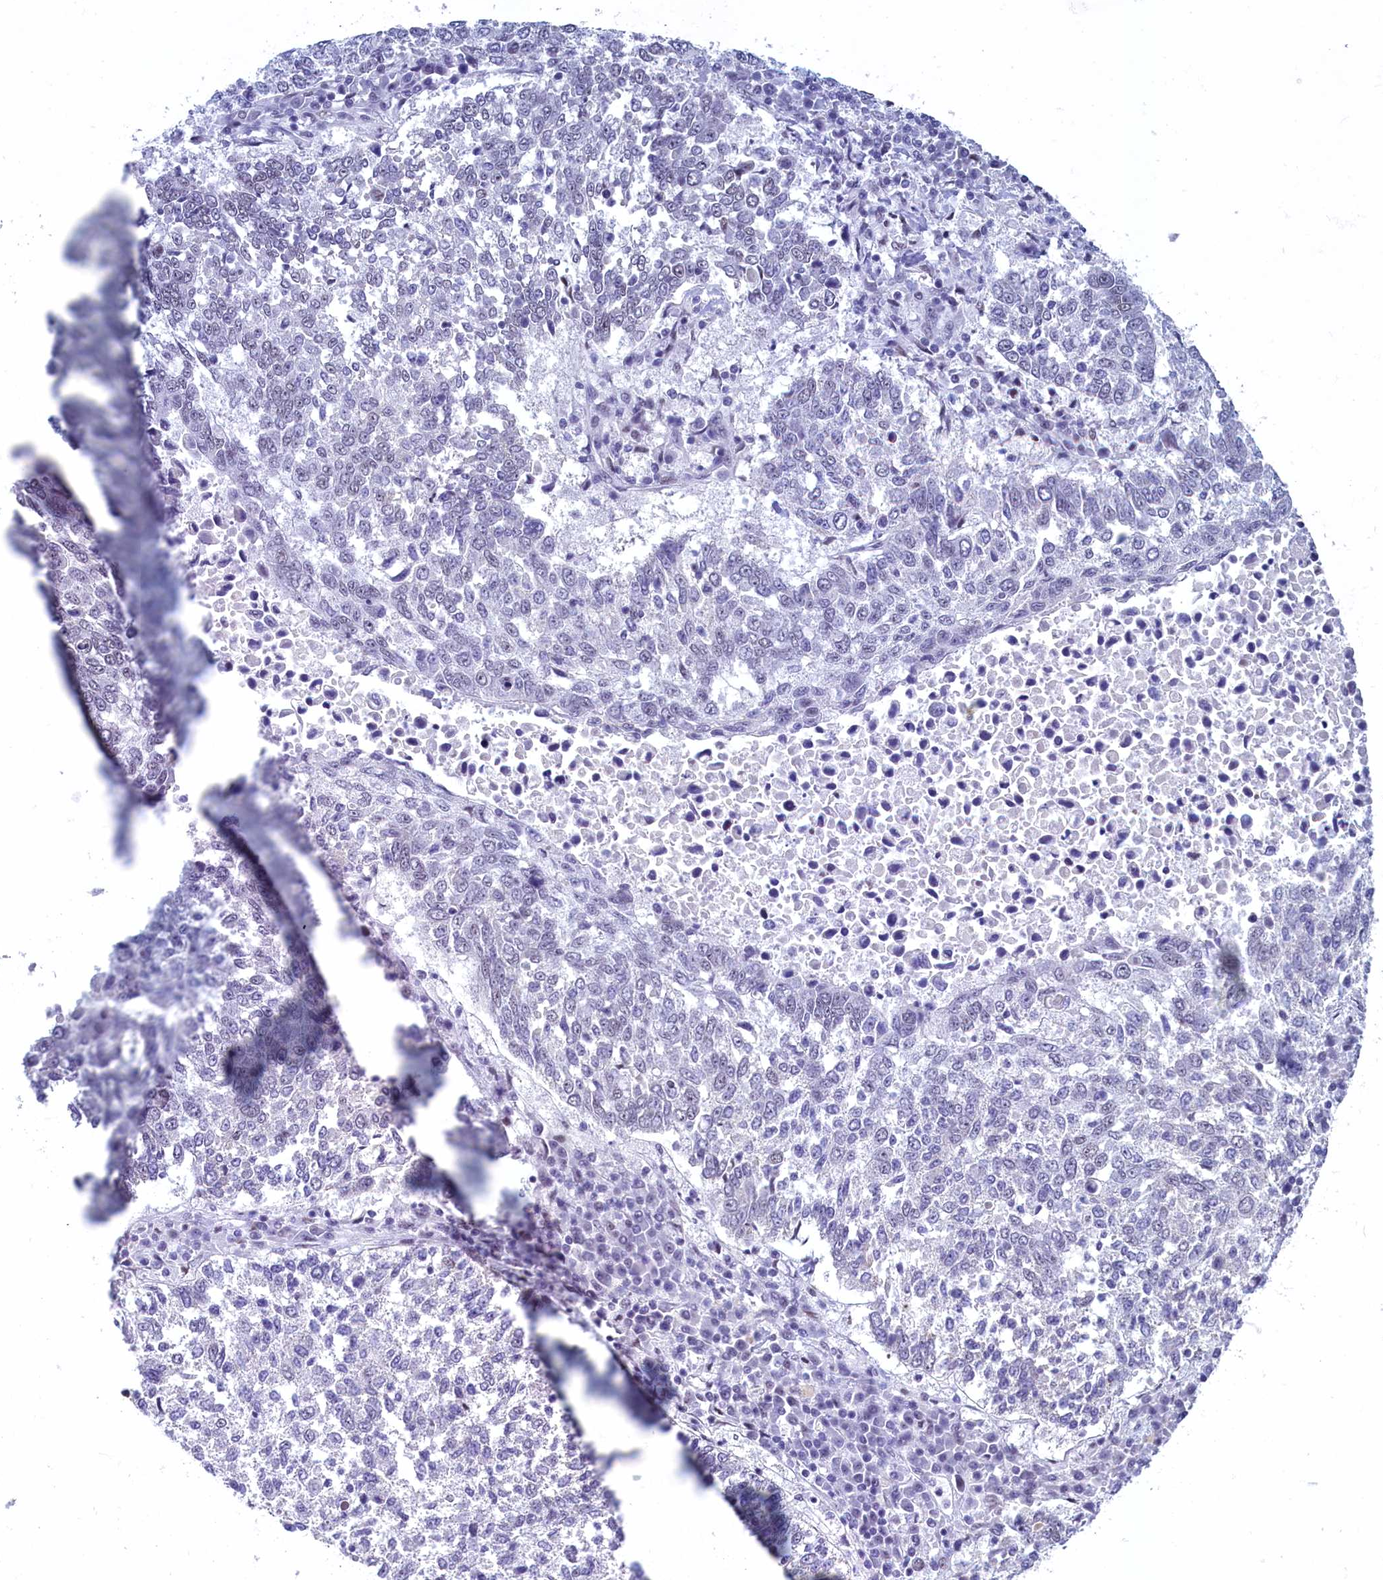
{"staining": {"intensity": "negative", "quantity": "none", "location": "none"}, "tissue": "lung cancer", "cell_type": "Tumor cells", "image_type": "cancer", "snomed": [{"axis": "morphology", "description": "Squamous cell carcinoma, NOS"}, {"axis": "topography", "description": "Lung"}], "caption": "Squamous cell carcinoma (lung) was stained to show a protein in brown. There is no significant expression in tumor cells.", "gene": "SUGP2", "patient": {"sex": "male", "age": 73}}